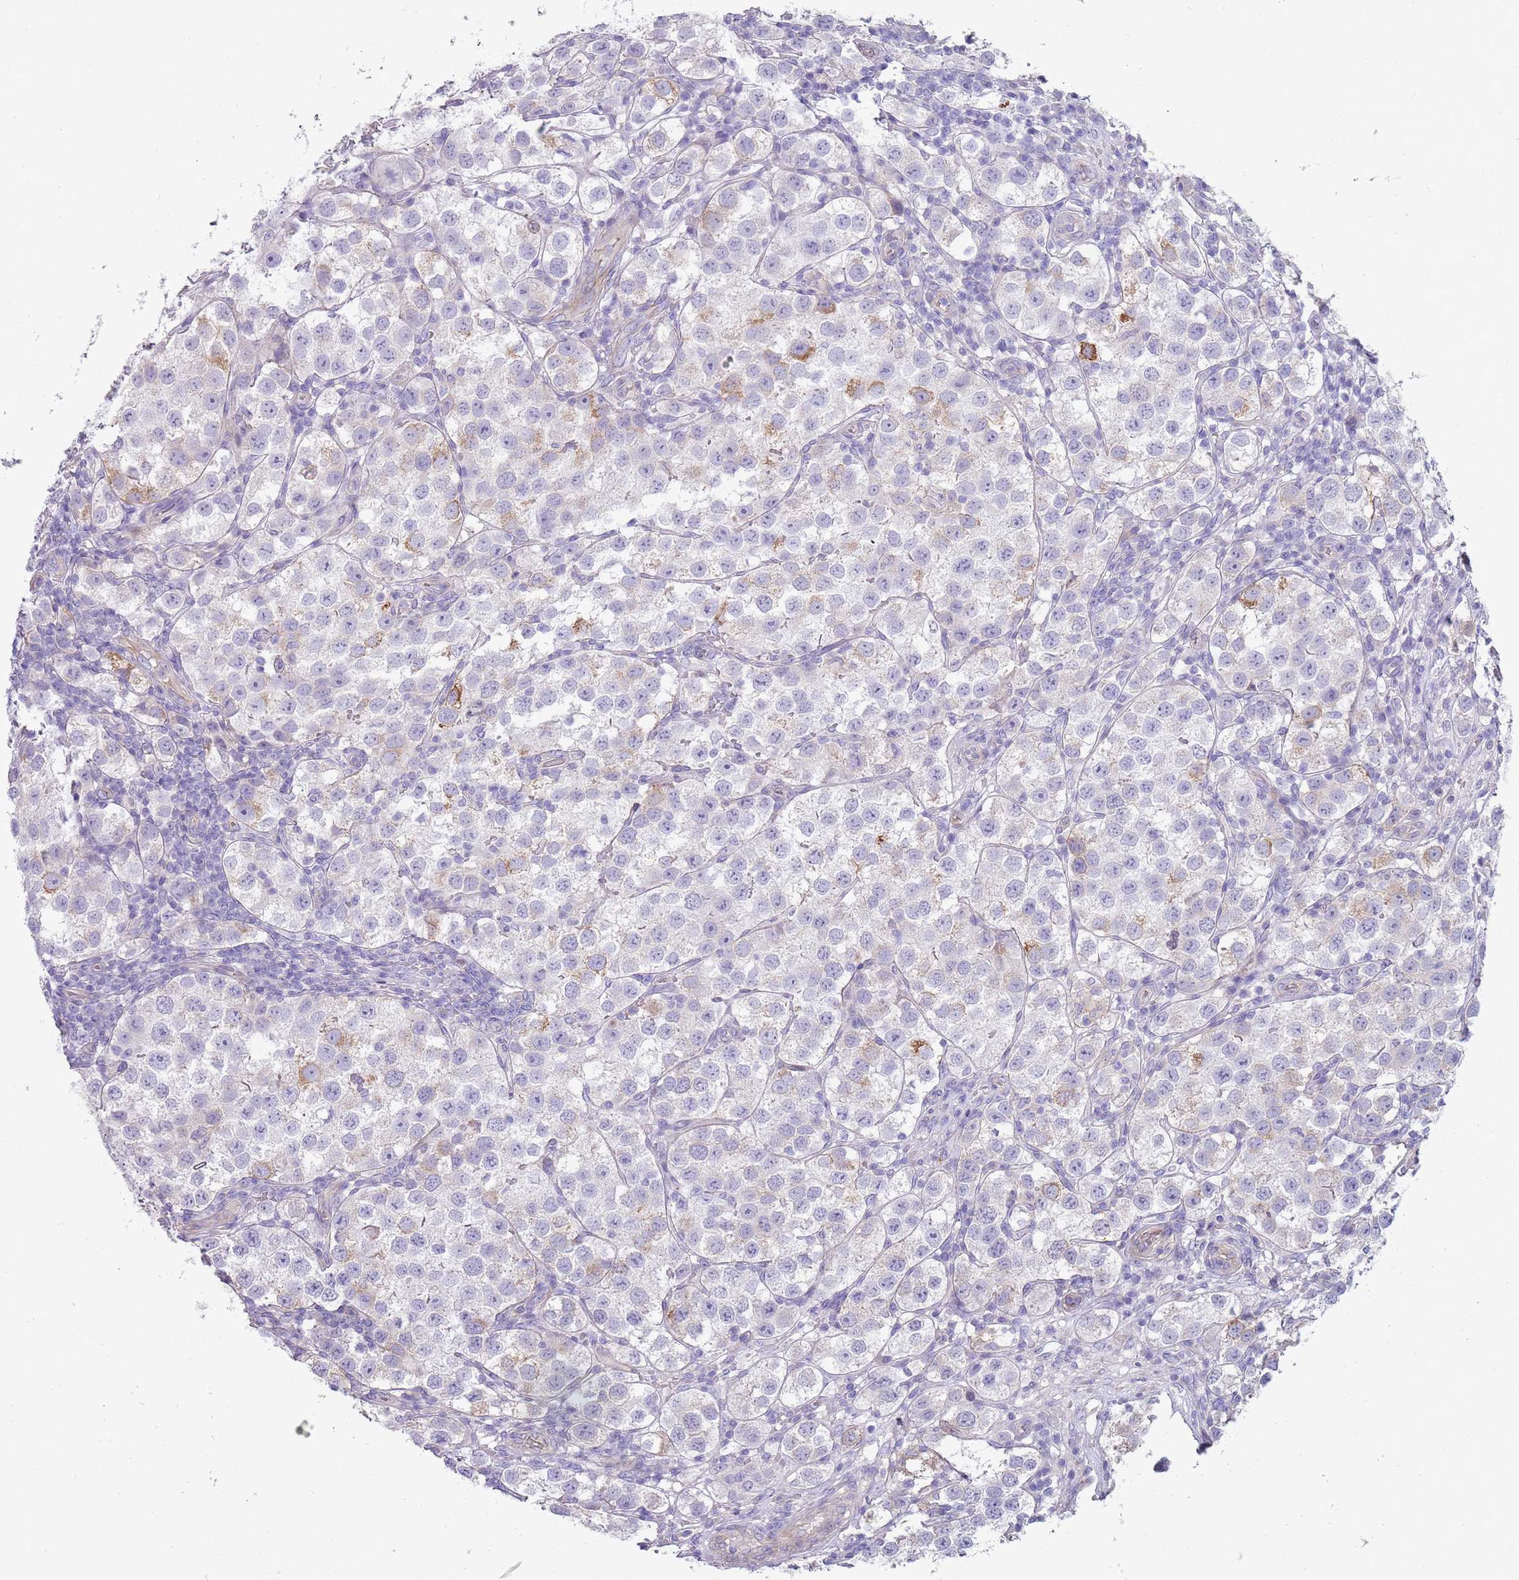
{"staining": {"intensity": "negative", "quantity": "none", "location": "none"}, "tissue": "testis cancer", "cell_type": "Tumor cells", "image_type": "cancer", "snomed": [{"axis": "morphology", "description": "Seminoma, NOS"}, {"axis": "topography", "description": "Testis"}], "caption": "A high-resolution image shows immunohistochemistry staining of testis seminoma, which displays no significant positivity in tumor cells.", "gene": "NBPF3", "patient": {"sex": "male", "age": 37}}